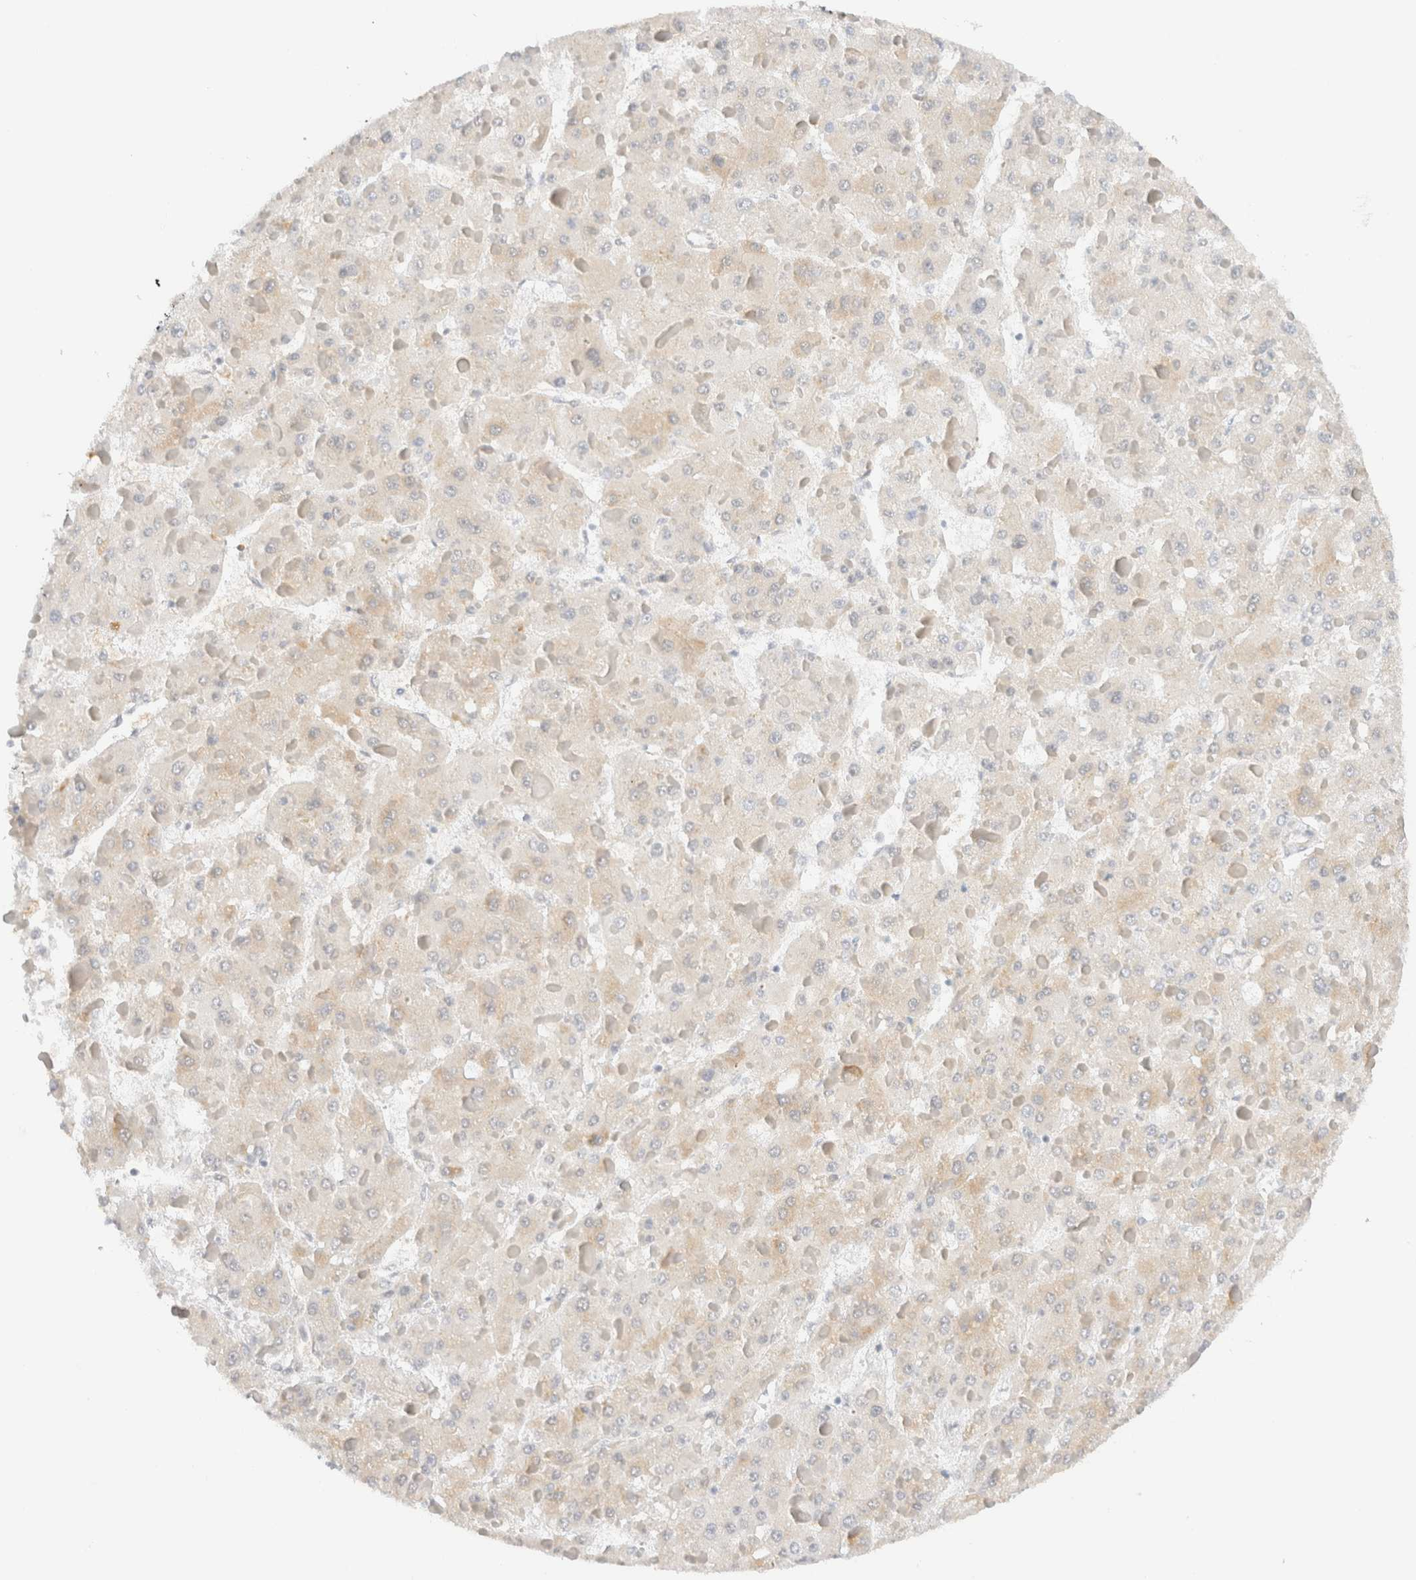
{"staining": {"intensity": "weak", "quantity": "<25%", "location": "cytoplasmic/membranous"}, "tissue": "liver cancer", "cell_type": "Tumor cells", "image_type": "cancer", "snomed": [{"axis": "morphology", "description": "Carcinoma, Hepatocellular, NOS"}, {"axis": "topography", "description": "Liver"}], "caption": "Human liver hepatocellular carcinoma stained for a protein using immunohistochemistry demonstrates no expression in tumor cells.", "gene": "SYVN1", "patient": {"sex": "female", "age": 73}}